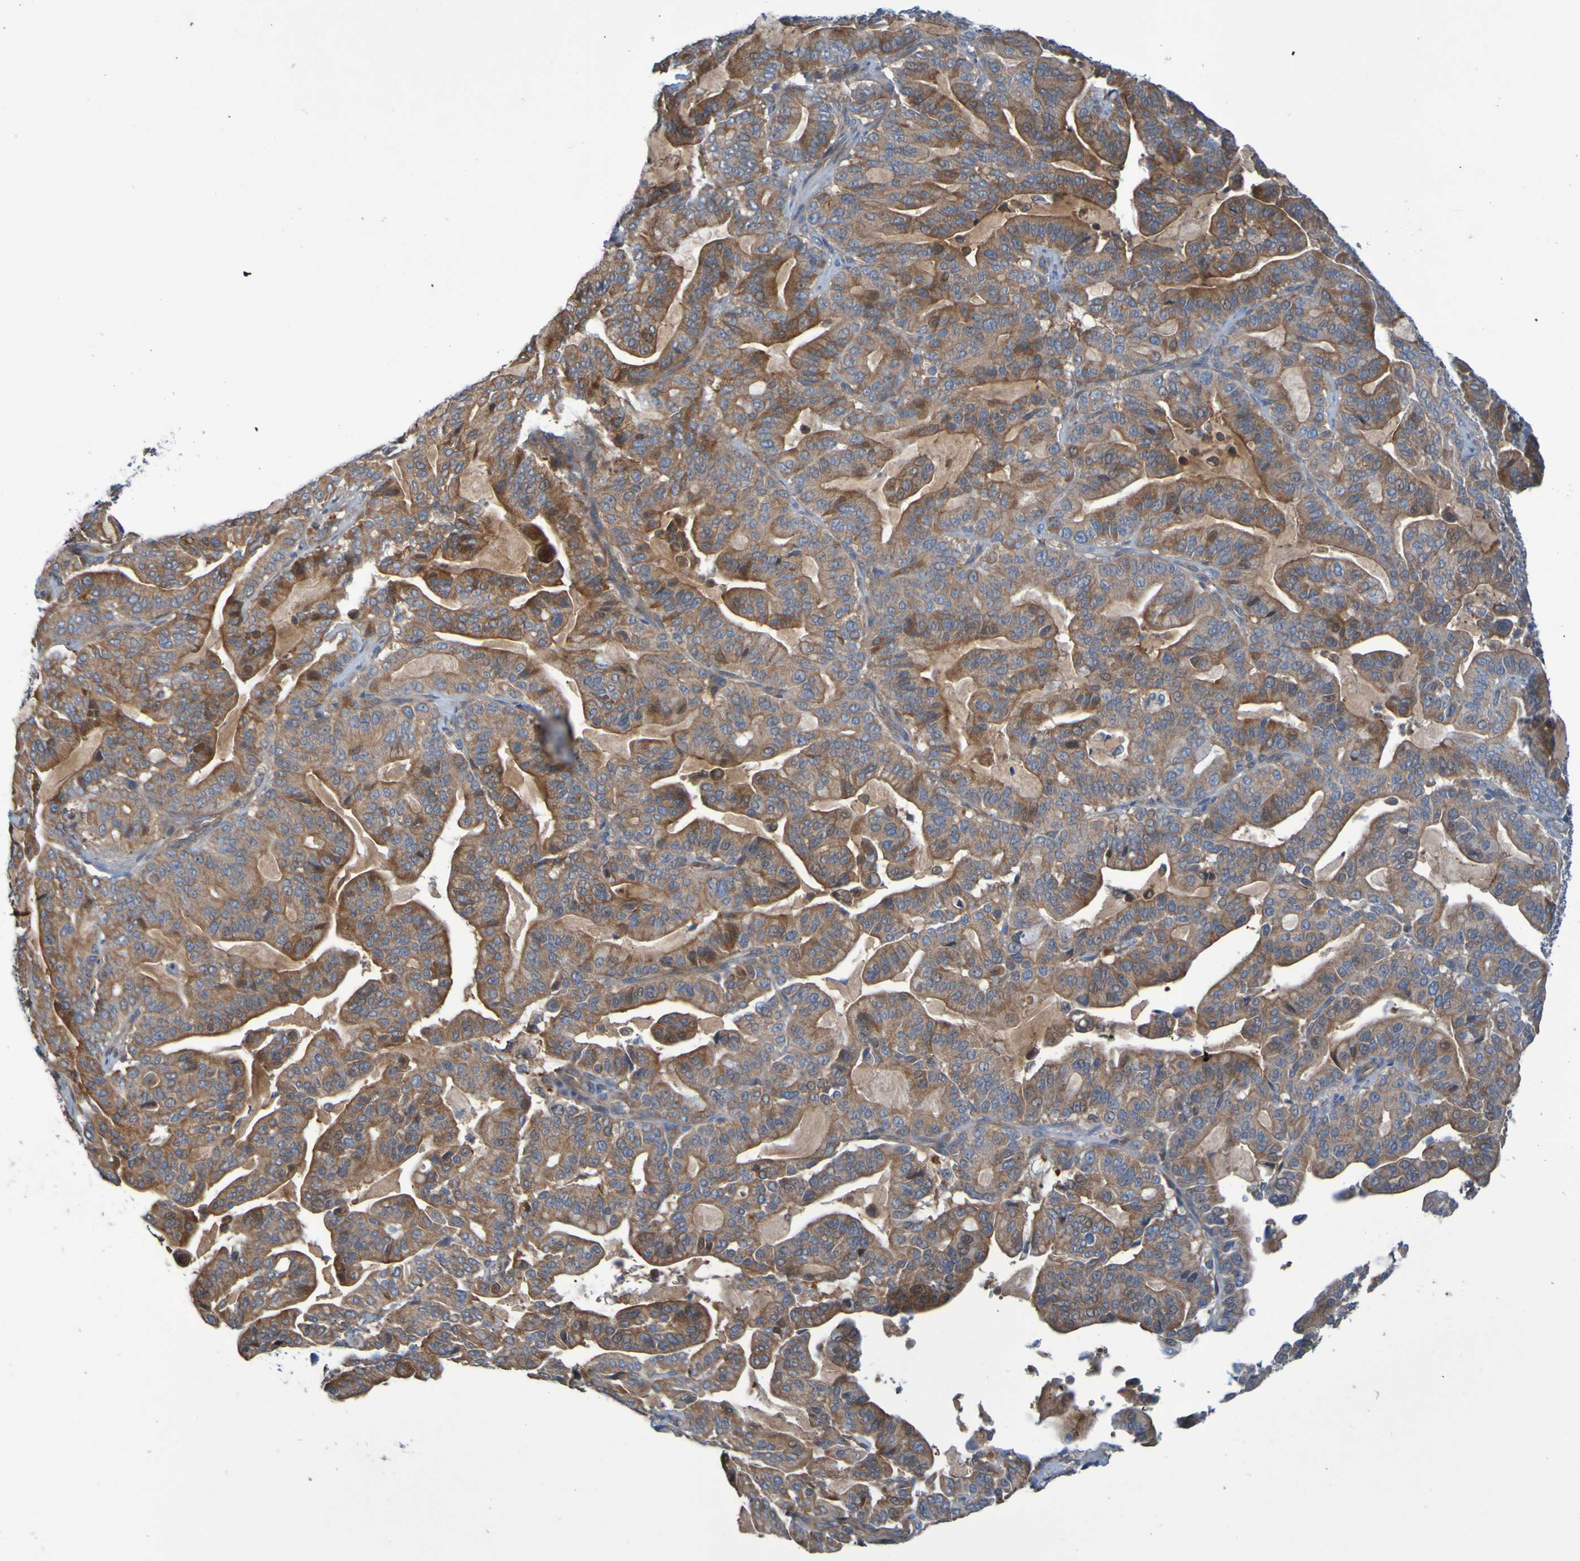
{"staining": {"intensity": "moderate", "quantity": ">75%", "location": "cytoplasmic/membranous"}, "tissue": "pancreatic cancer", "cell_type": "Tumor cells", "image_type": "cancer", "snomed": [{"axis": "morphology", "description": "Adenocarcinoma, NOS"}, {"axis": "topography", "description": "Pancreas"}], "caption": "A histopathology image of human adenocarcinoma (pancreatic) stained for a protein demonstrates moderate cytoplasmic/membranous brown staining in tumor cells.", "gene": "NPRL3", "patient": {"sex": "male", "age": 63}}